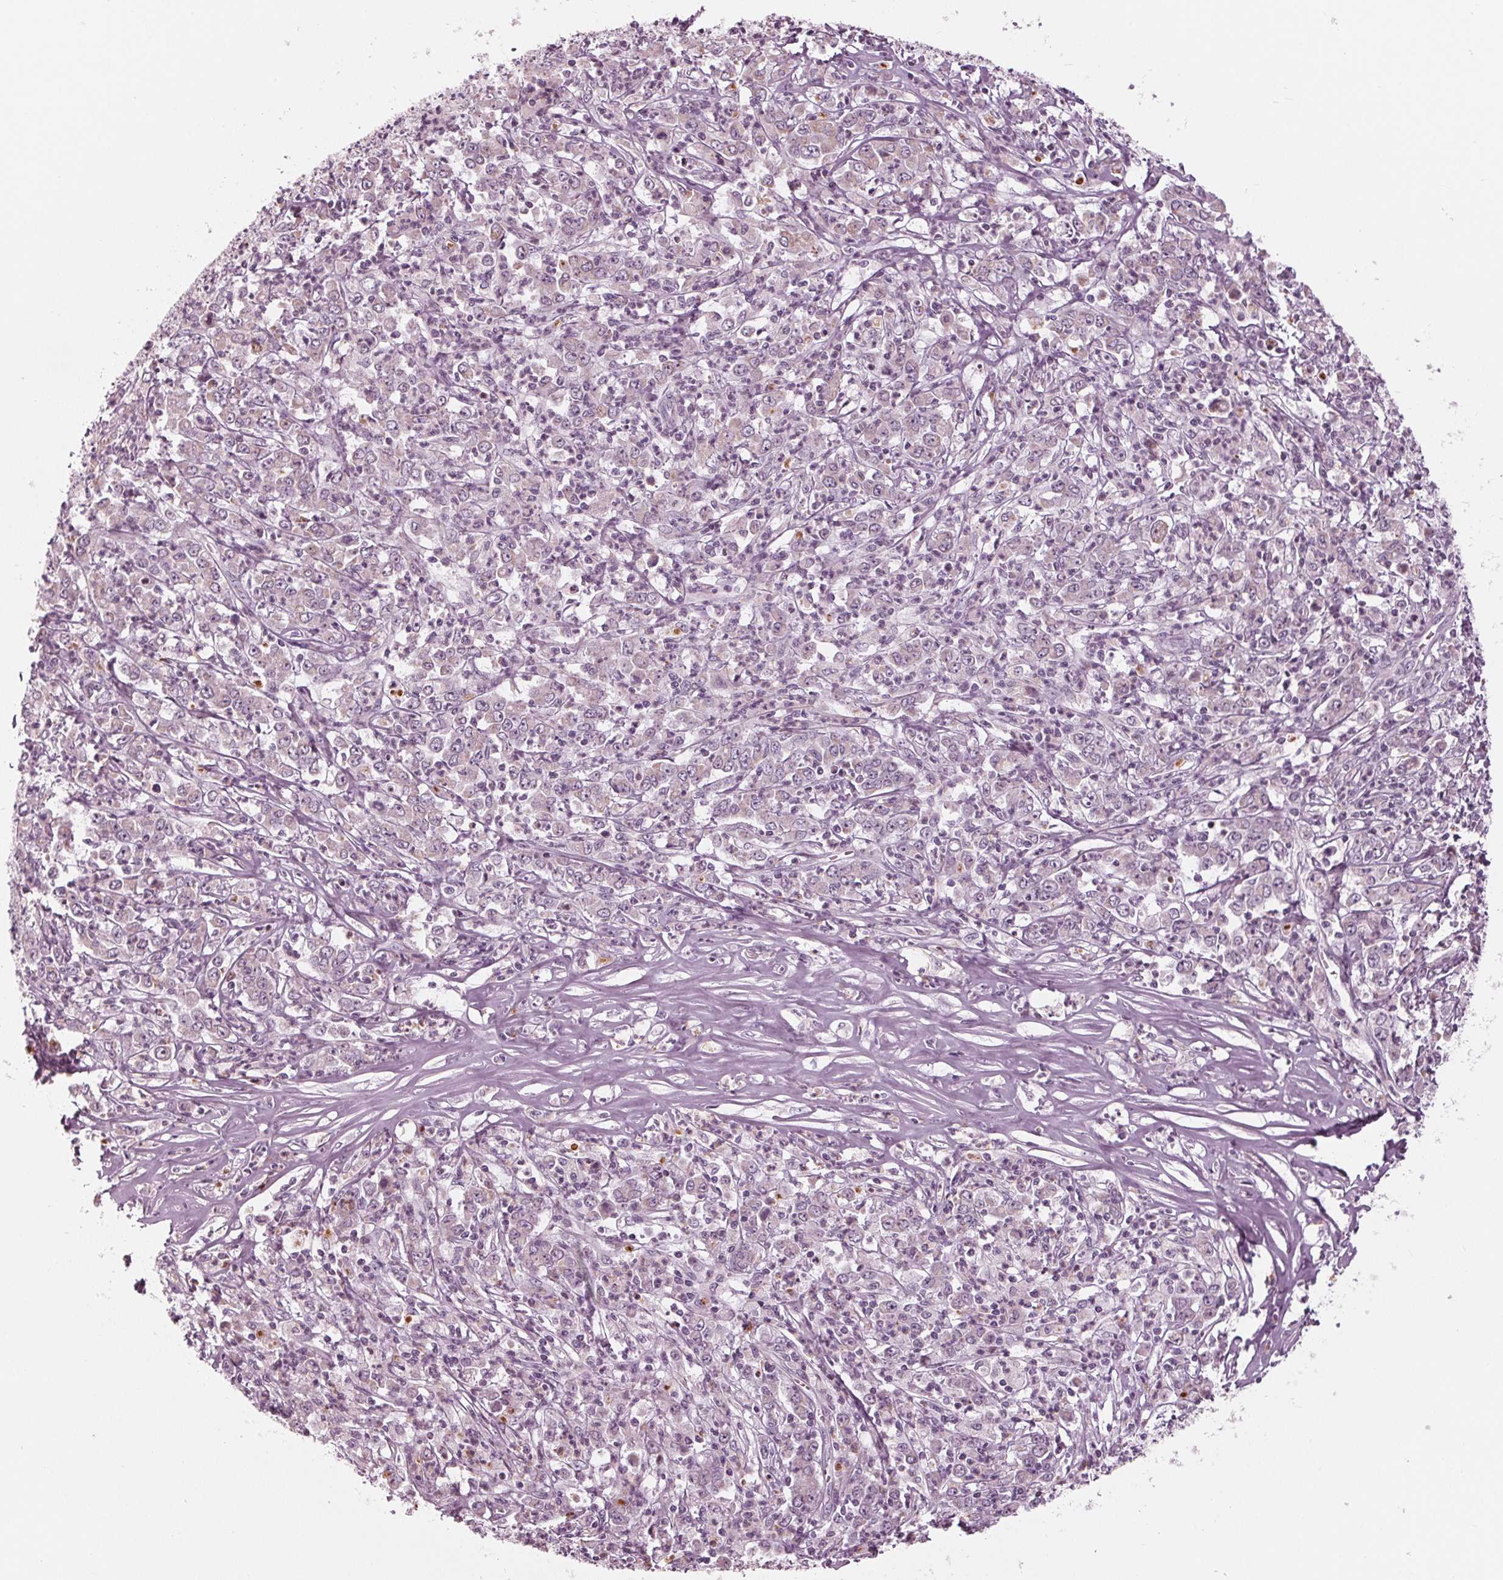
{"staining": {"intensity": "weak", "quantity": "<25%", "location": "cytoplasmic/membranous"}, "tissue": "stomach cancer", "cell_type": "Tumor cells", "image_type": "cancer", "snomed": [{"axis": "morphology", "description": "Adenocarcinoma, NOS"}, {"axis": "topography", "description": "Stomach, lower"}], "caption": "Immunohistochemical staining of adenocarcinoma (stomach) displays no significant staining in tumor cells.", "gene": "CLN6", "patient": {"sex": "female", "age": 71}}